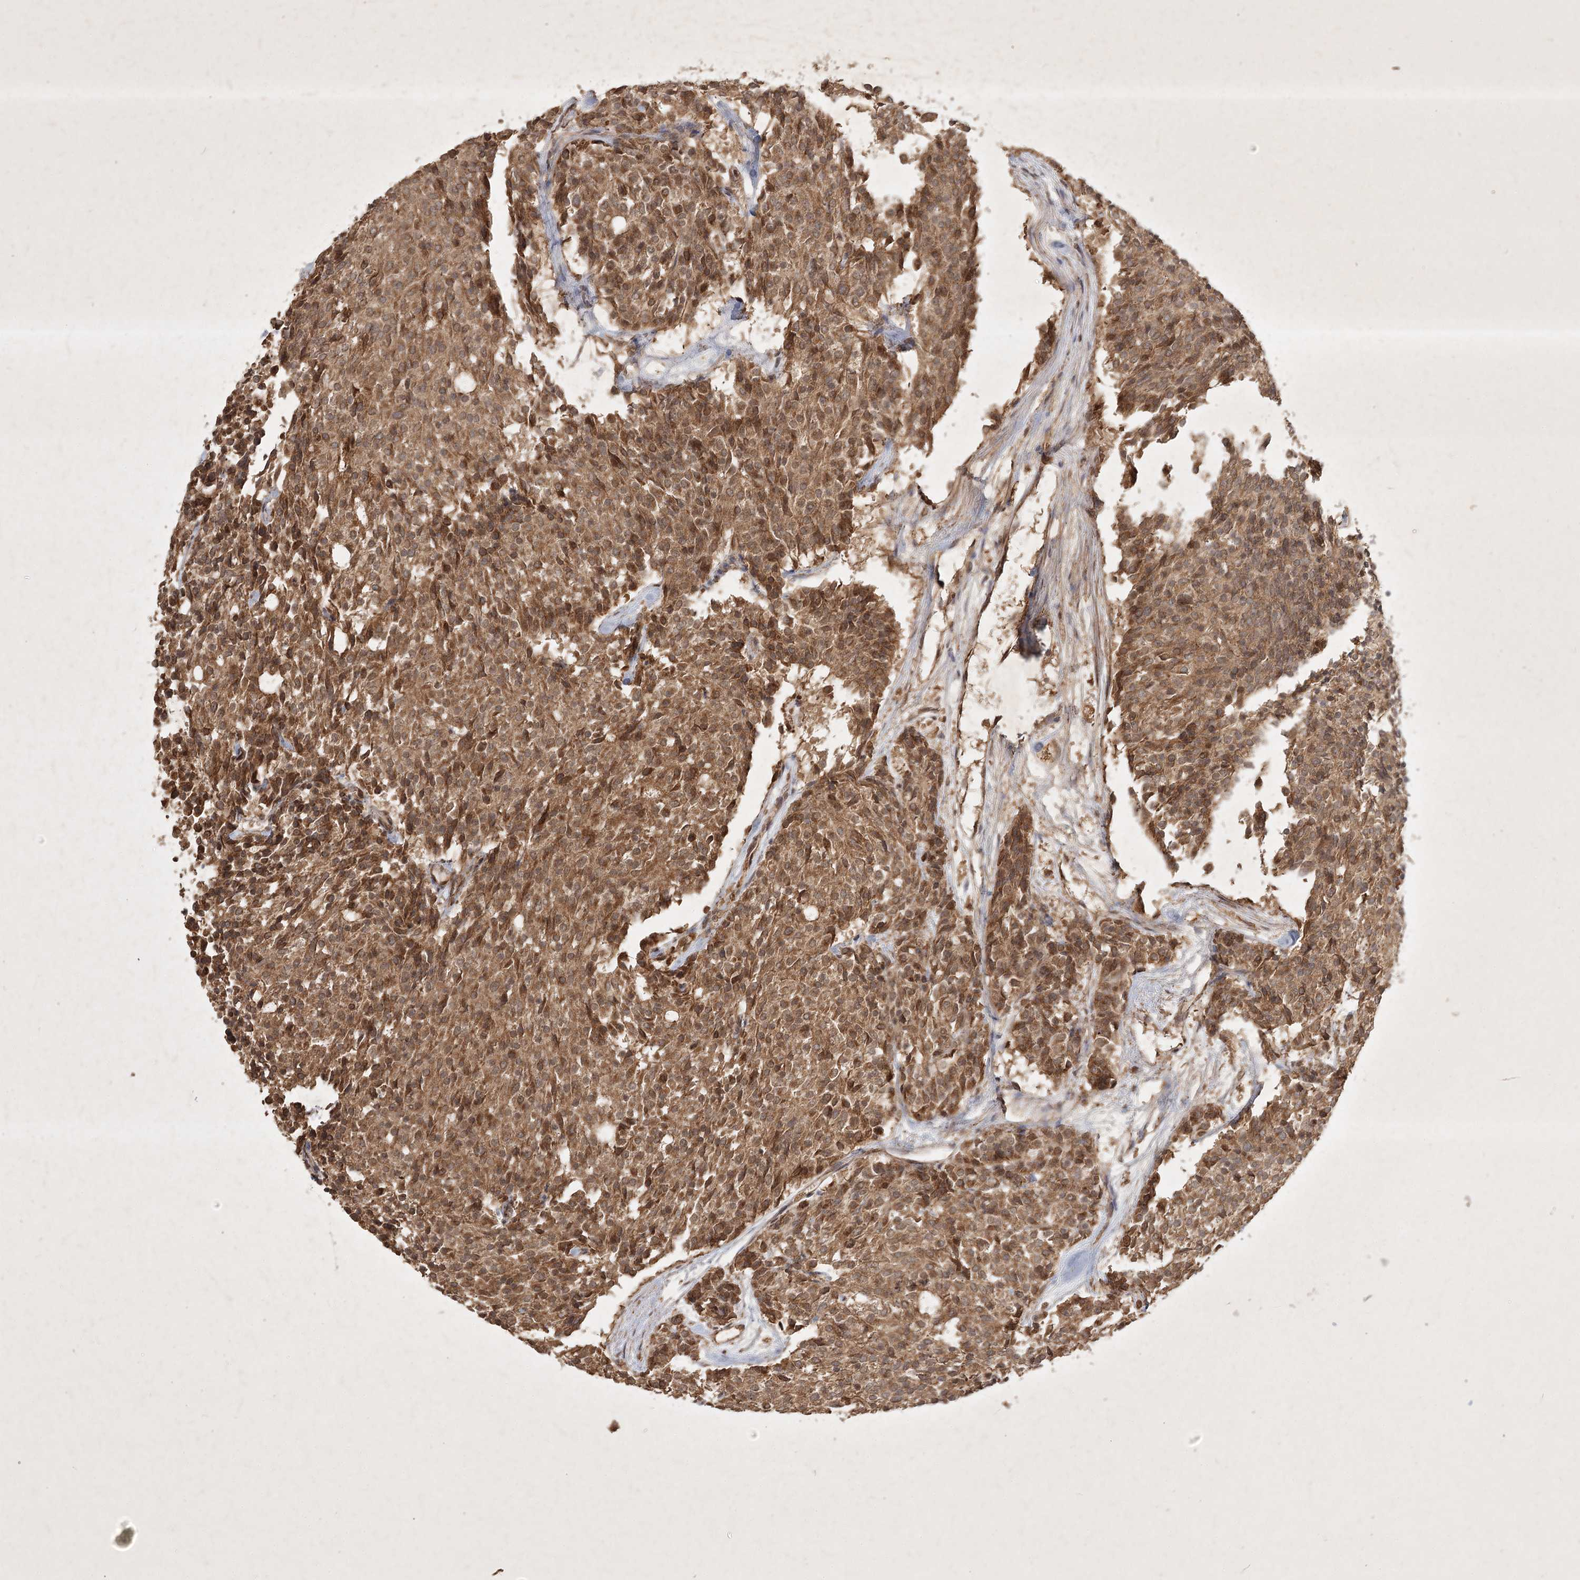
{"staining": {"intensity": "moderate", "quantity": ">75%", "location": "cytoplasmic/membranous"}, "tissue": "carcinoid", "cell_type": "Tumor cells", "image_type": "cancer", "snomed": [{"axis": "morphology", "description": "Carcinoid, malignant, NOS"}, {"axis": "topography", "description": "Pancreas"}], "caption": "Tumor cells exhibit medium levels of moderate cytoplasmic/membranous staining in about >75% of cells in human carcinoid (malignant).", "gene": "ARL13A", "patient": {"sex": "female", "age": 54}}